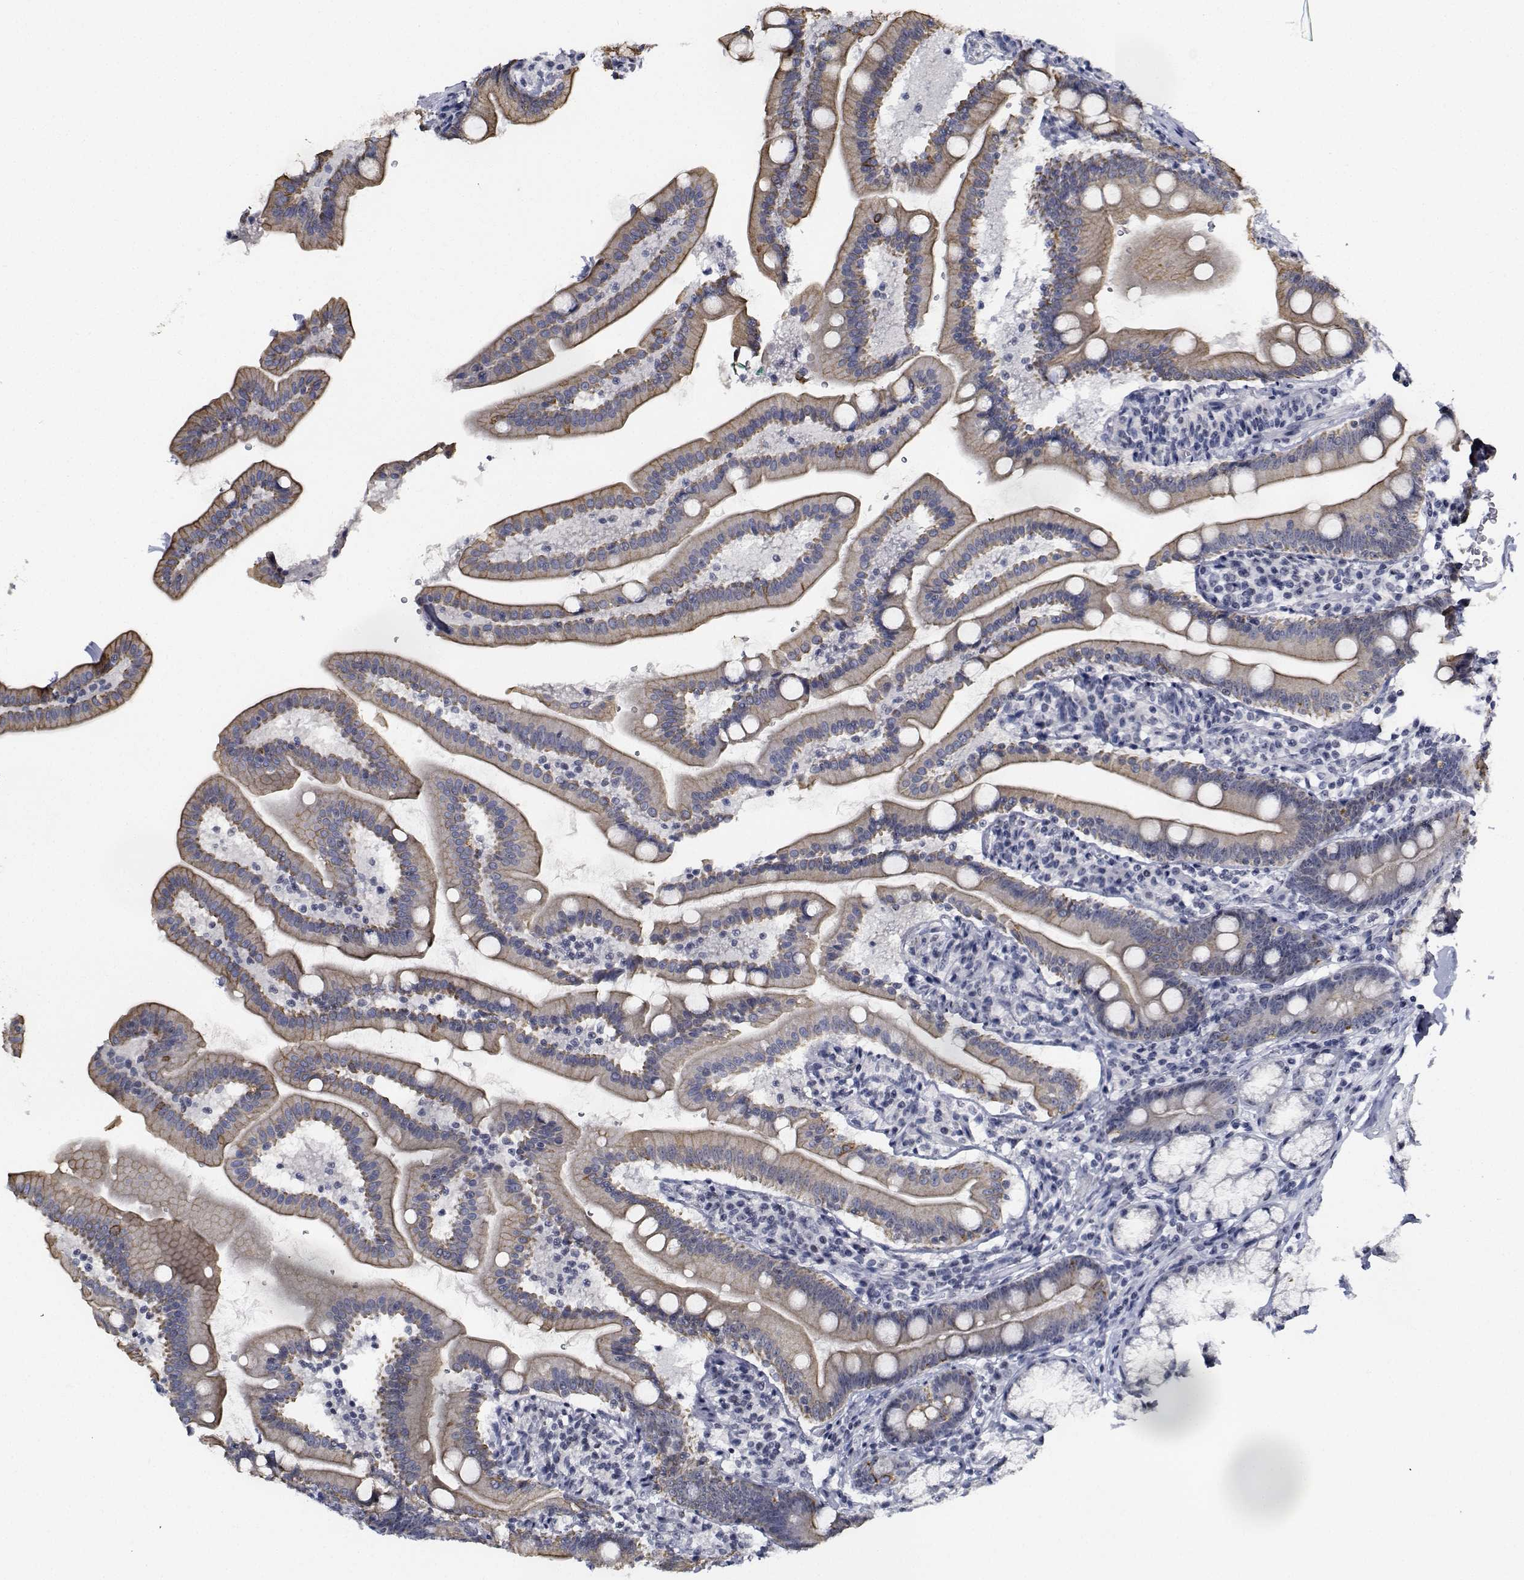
{"staining": {"intensity": "moderate", "quantity": "<25%", "location": "cytoplasmic/membranous"}, "tissue": "duodenum", "cell_type": "Glandular cells", "image_type": "normal", "snomed": [{"axis": "morphology", "description": "Normal tissue, NOS"}, {"axis": "topography", "description": "Duodenum"}], "caption": "Immunohistochemistry (IHC) (DAB (3,3'-diaminobenzidine)) staining of unremarkable human duodenum displays moderate cytoplasmic/membranous protein staining in approximately <25% of glandular cells.", "gene": "NVL", "patient": {"sex": "female", "age": 67}}